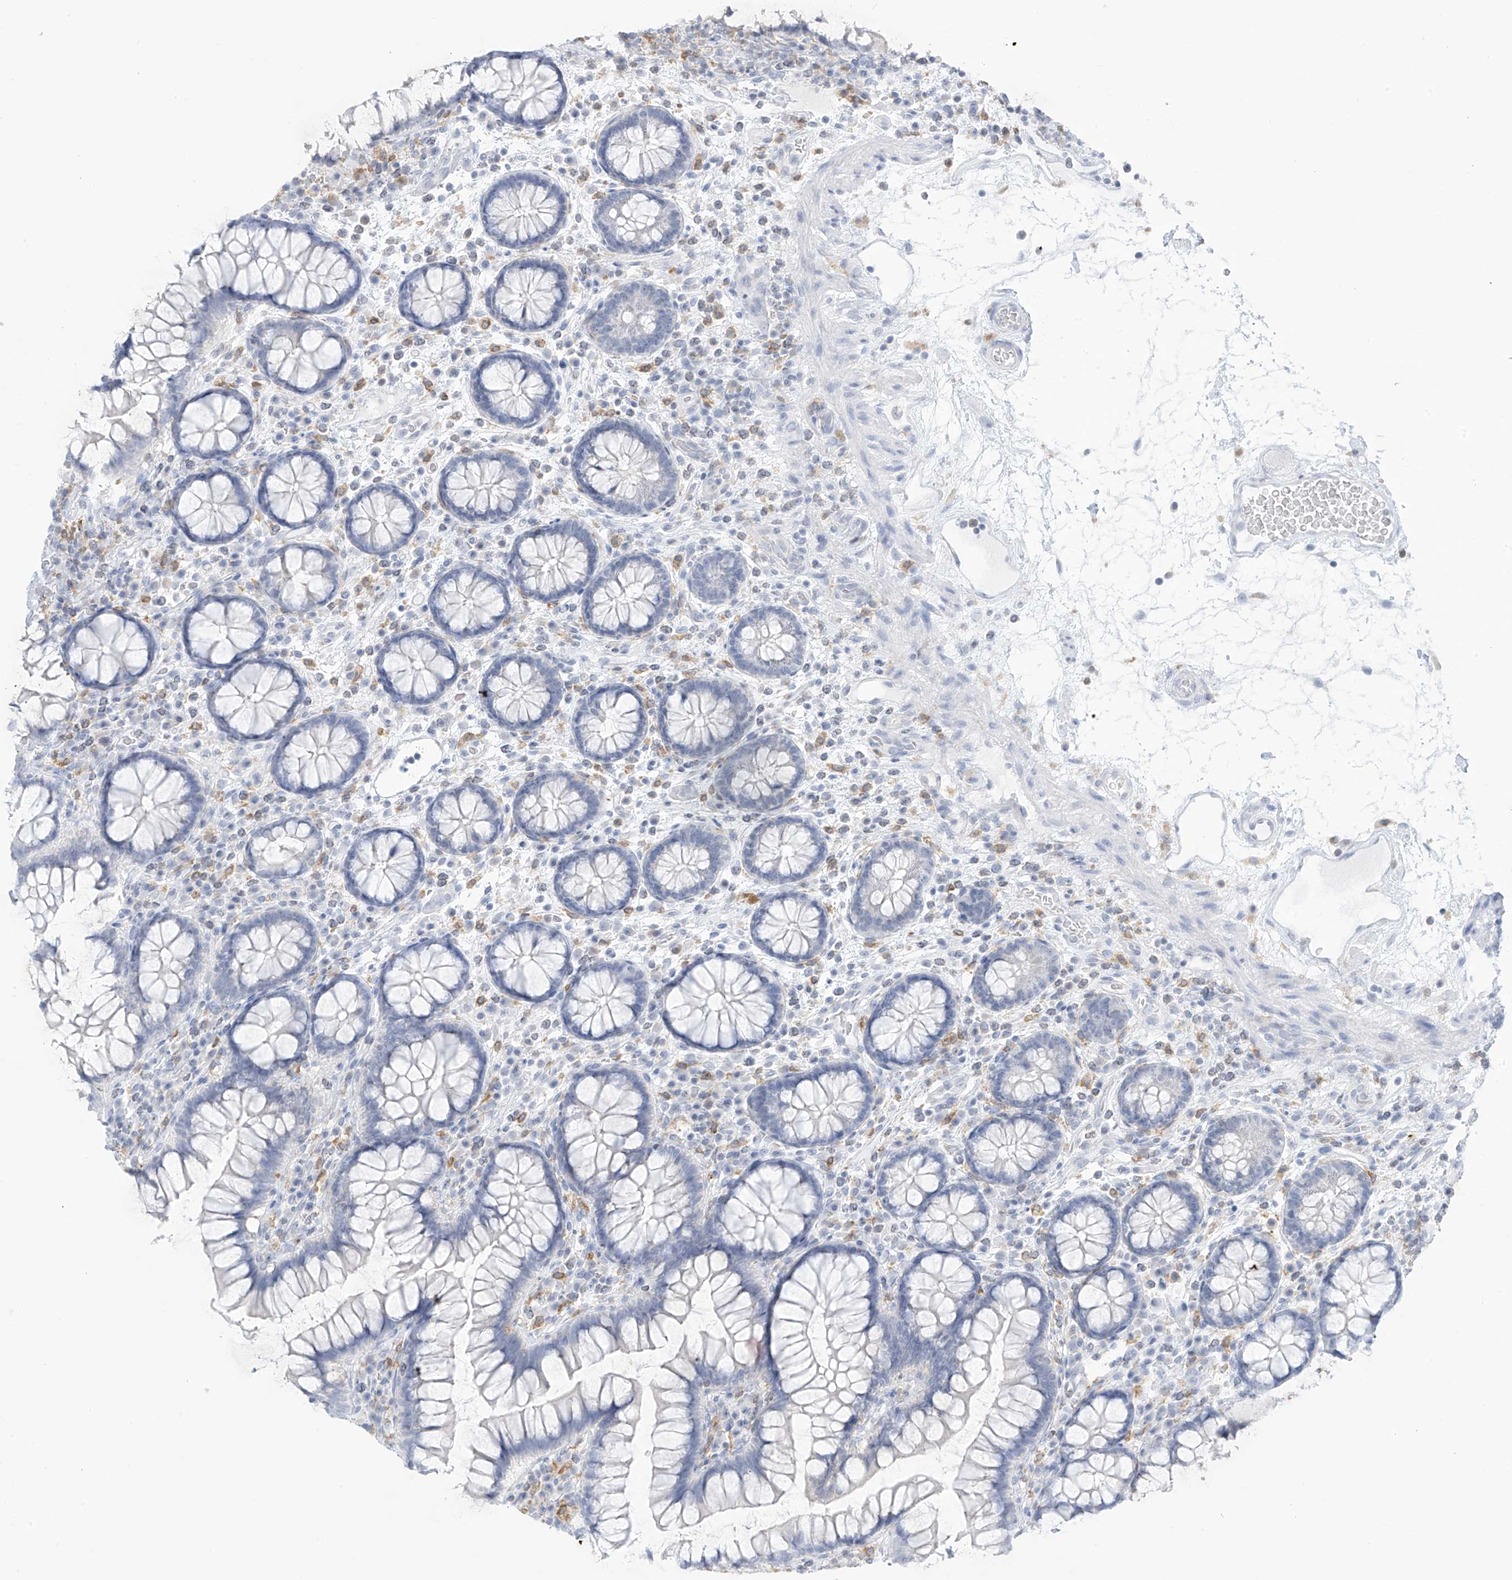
{"staining": {"intensity": "negative", "quantity": "none", "location": "none"}, "tissue": "colon", "cell_type": "Endothelial cells", "image_type": "normal", "snomed": [{"axis": "morphology", "description": "Normal tissue, NOS"}, {"axis": "topography", "description": "Colon"}], "caption": "Protein analysis of benign colon demonstrates no significant expression in endothelial cells.", "gene": "TBXAS1", "patient": {"sex": "female", "age": 79}}